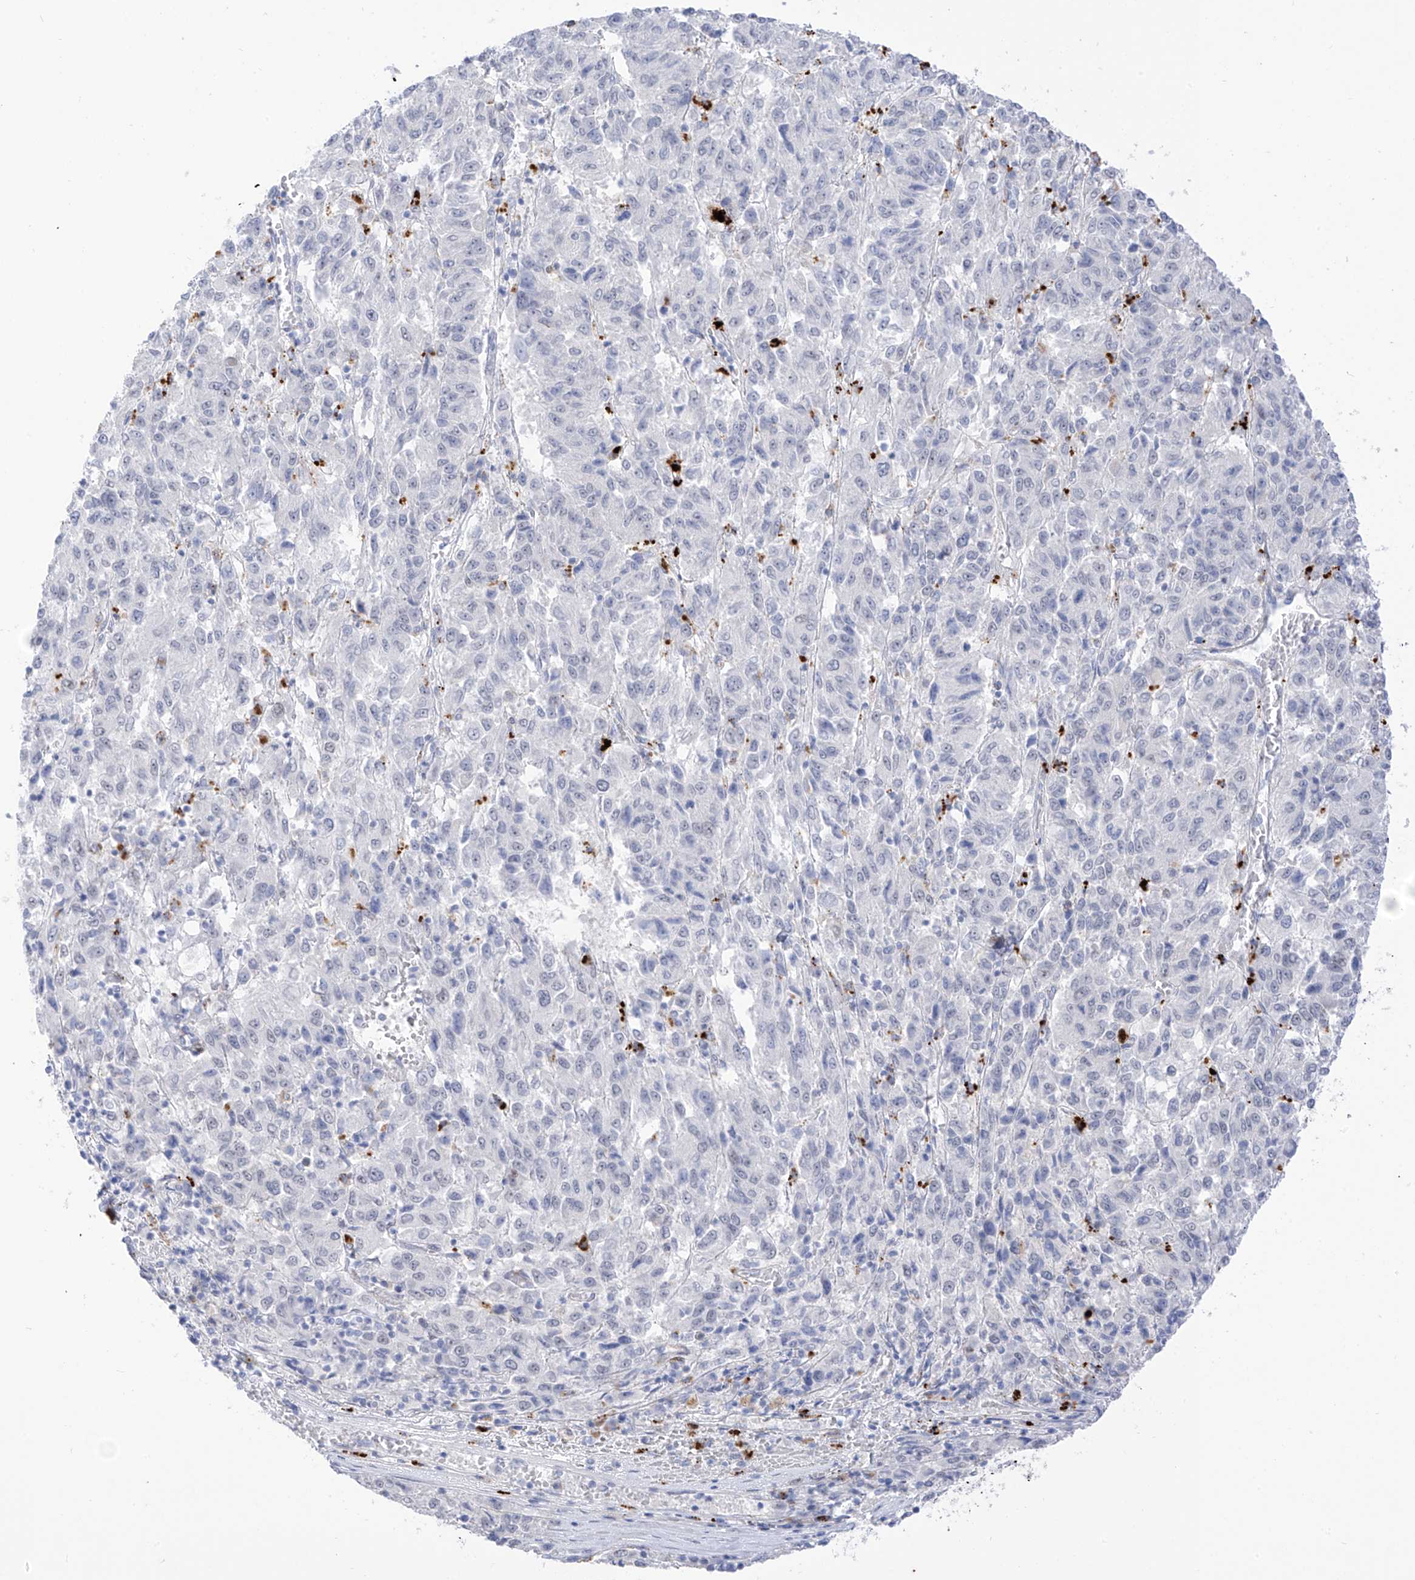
{"staining": {"intensity": "negative", "quantity": "none", "location": "none"}, "tissue": "melanoma", "cell_type": "Tumor cells", "image_type": "cancer", "snomed": [{"axis": "morphology", "description": "Malignant melanoma, Metastatic site"}, {"axis": "topography", "description": "Lung"}], "caption": "DAB immunohistochemical staining of human malignant melanoma (metastatic site) exhibits no significant positivity in tumor cells.", "gene": "PSPH", "patient": {"sex": "male", "age": 64}}